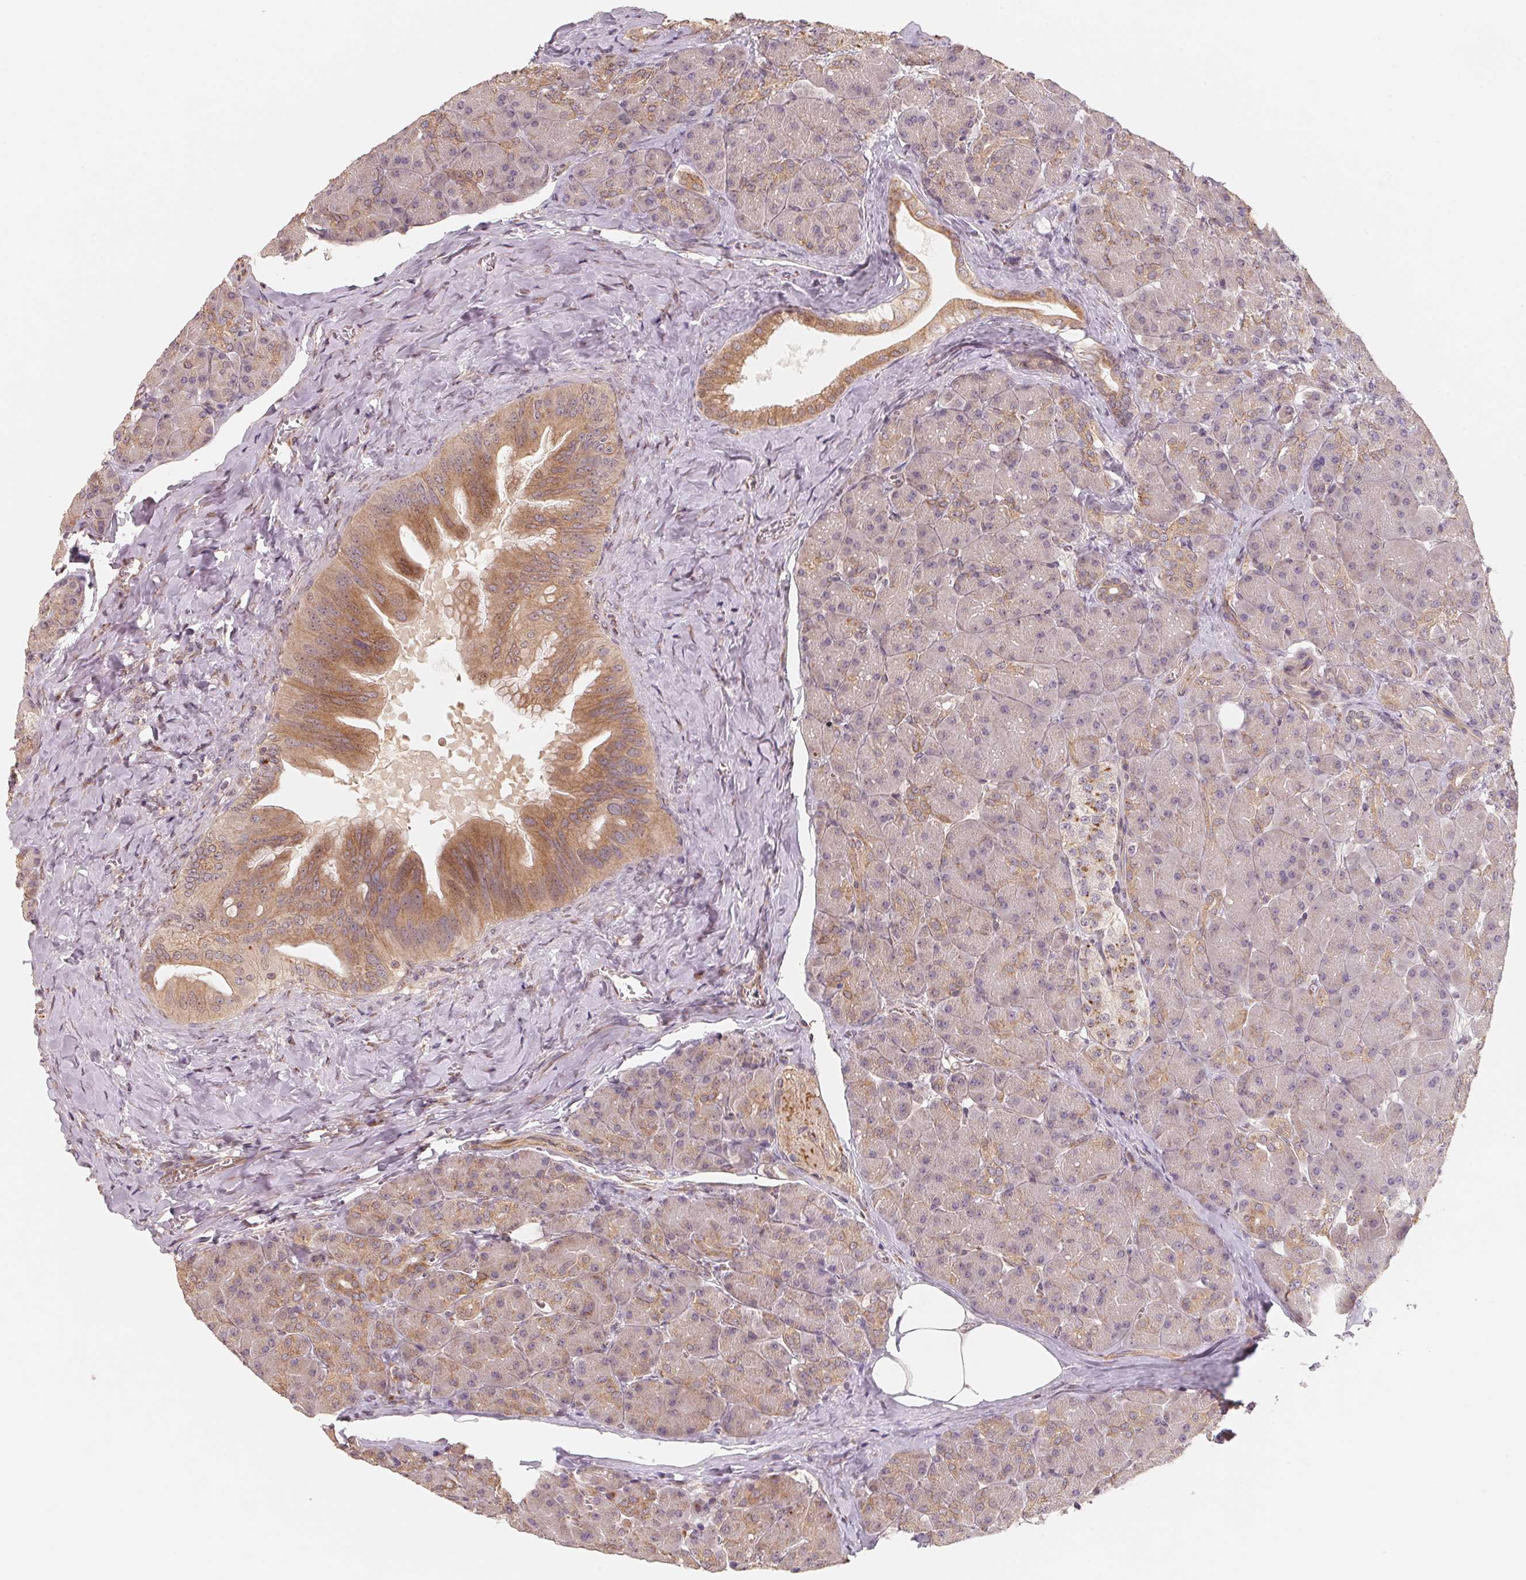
{"staining": {"intensity": "moderate", "quantity": "<25%", "location": "cytoplasmic/membranous"}, "tissue": "pancreas", "cell_type": "Exocrine glandular cells", "image_type": "normal", "snomed": [{"axis": "morphology", "description": "Normal tissue, NOS"}, {"axis": "topography", "description": "Pancreas"}], "caption": "Immunohistochemistry (IHC) of normal human pancreas demonstrates low levels of moderate cytoplasmic/membranous positivity in about <25% of exocrine glandular cells. The staining was performed using DAB (3,3'-diaminobenzidine), with brown indicating positive protein expression. Nuclei are stained blue with hematoxylin.", "gene": "TSPAN12", "patient": {"sex": "male", "age": 55}}